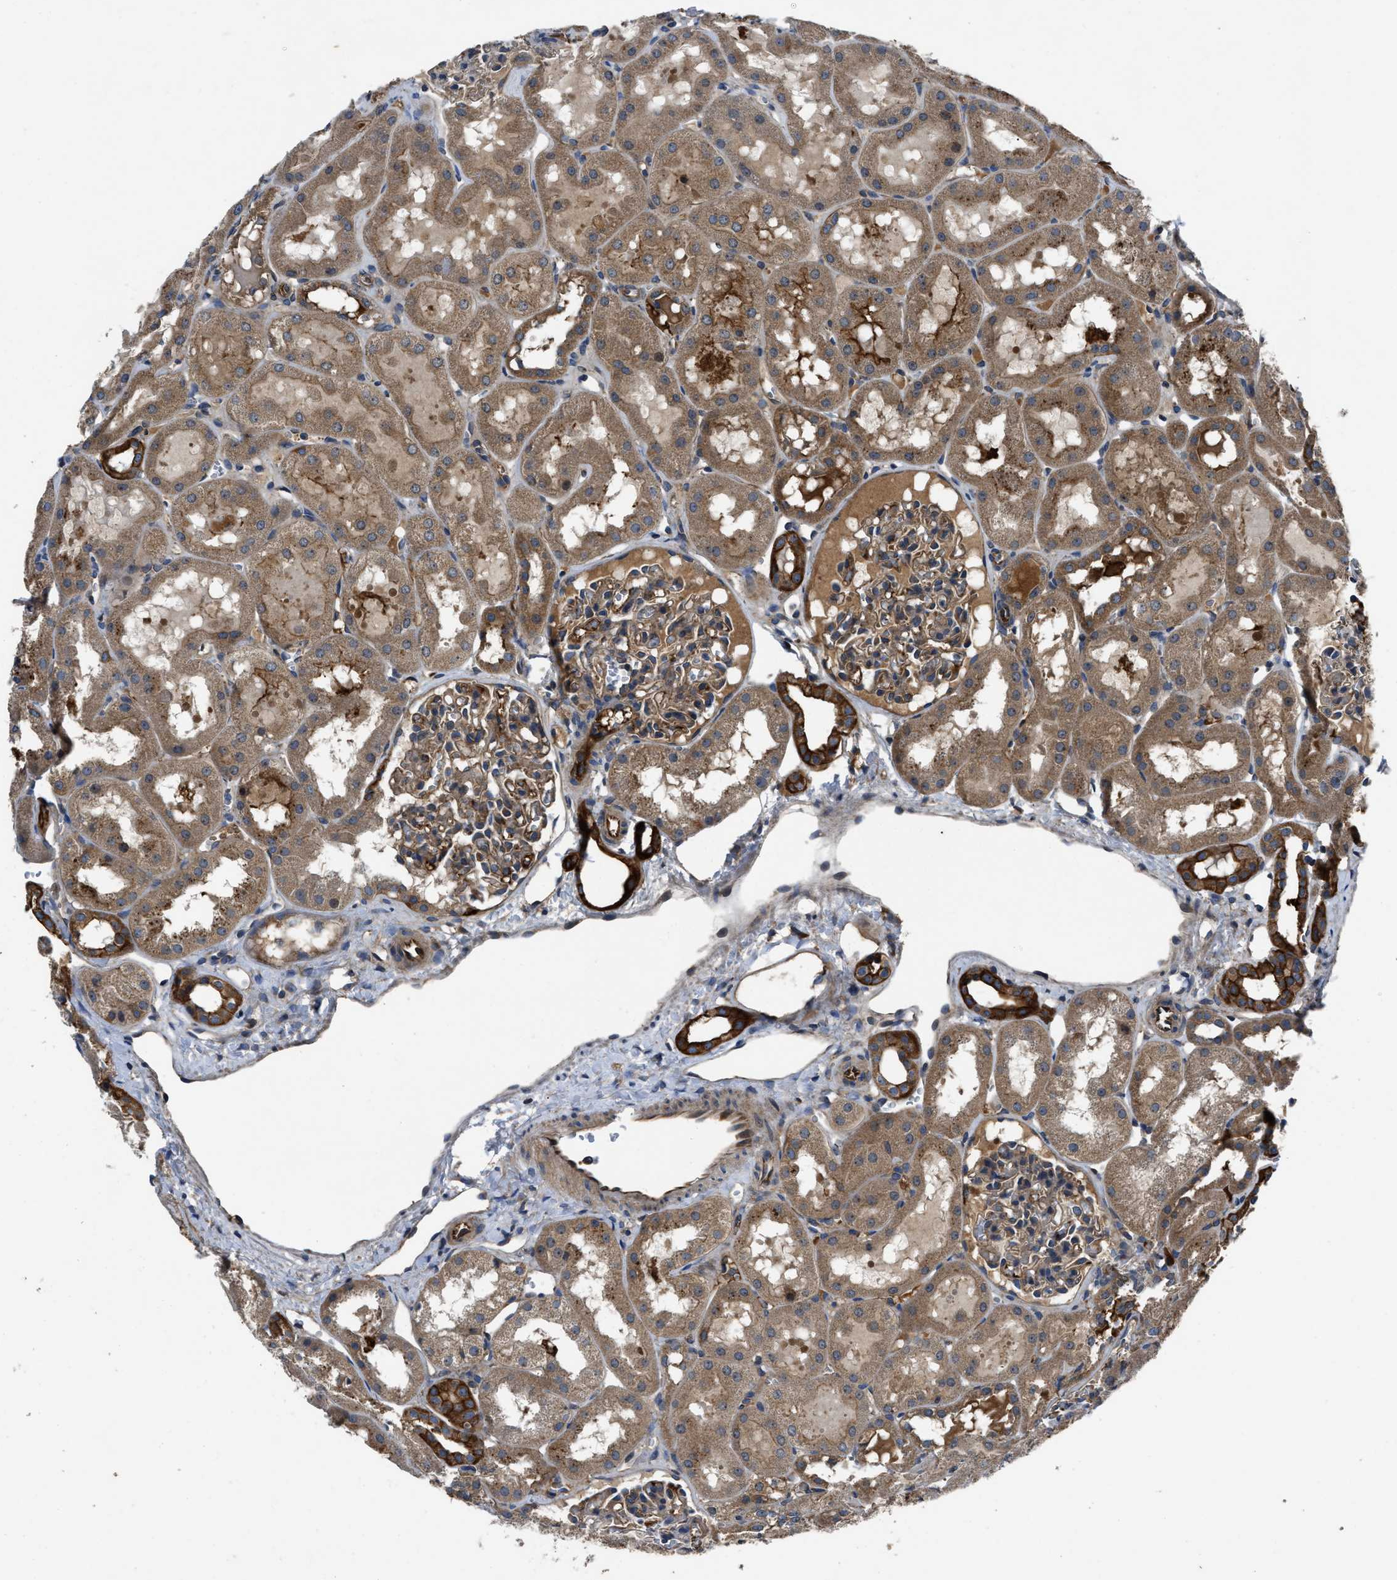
{"staining": {"intensity": "moderate", "quantity": ">75%", "location": "cytoplasmic/membranous"}, "tissue": "kidney", "cell_type": "Cells in glomeruli", "image_type": "normal", "snomed": [{"axis": "morphology", "description": "Normal tissue, NOS"}, {"axis": "topography", "description": "Kidney"}, {"axis": "topography", "description": "Urinary bladder"}], "caption": "Cells in glomeruli show moderate cytoplasmic/membranous expression in about >75% of cells in unremarkable kidney.", "gene": "ERC1", "patient": {"sex": "male", "age": 16}}